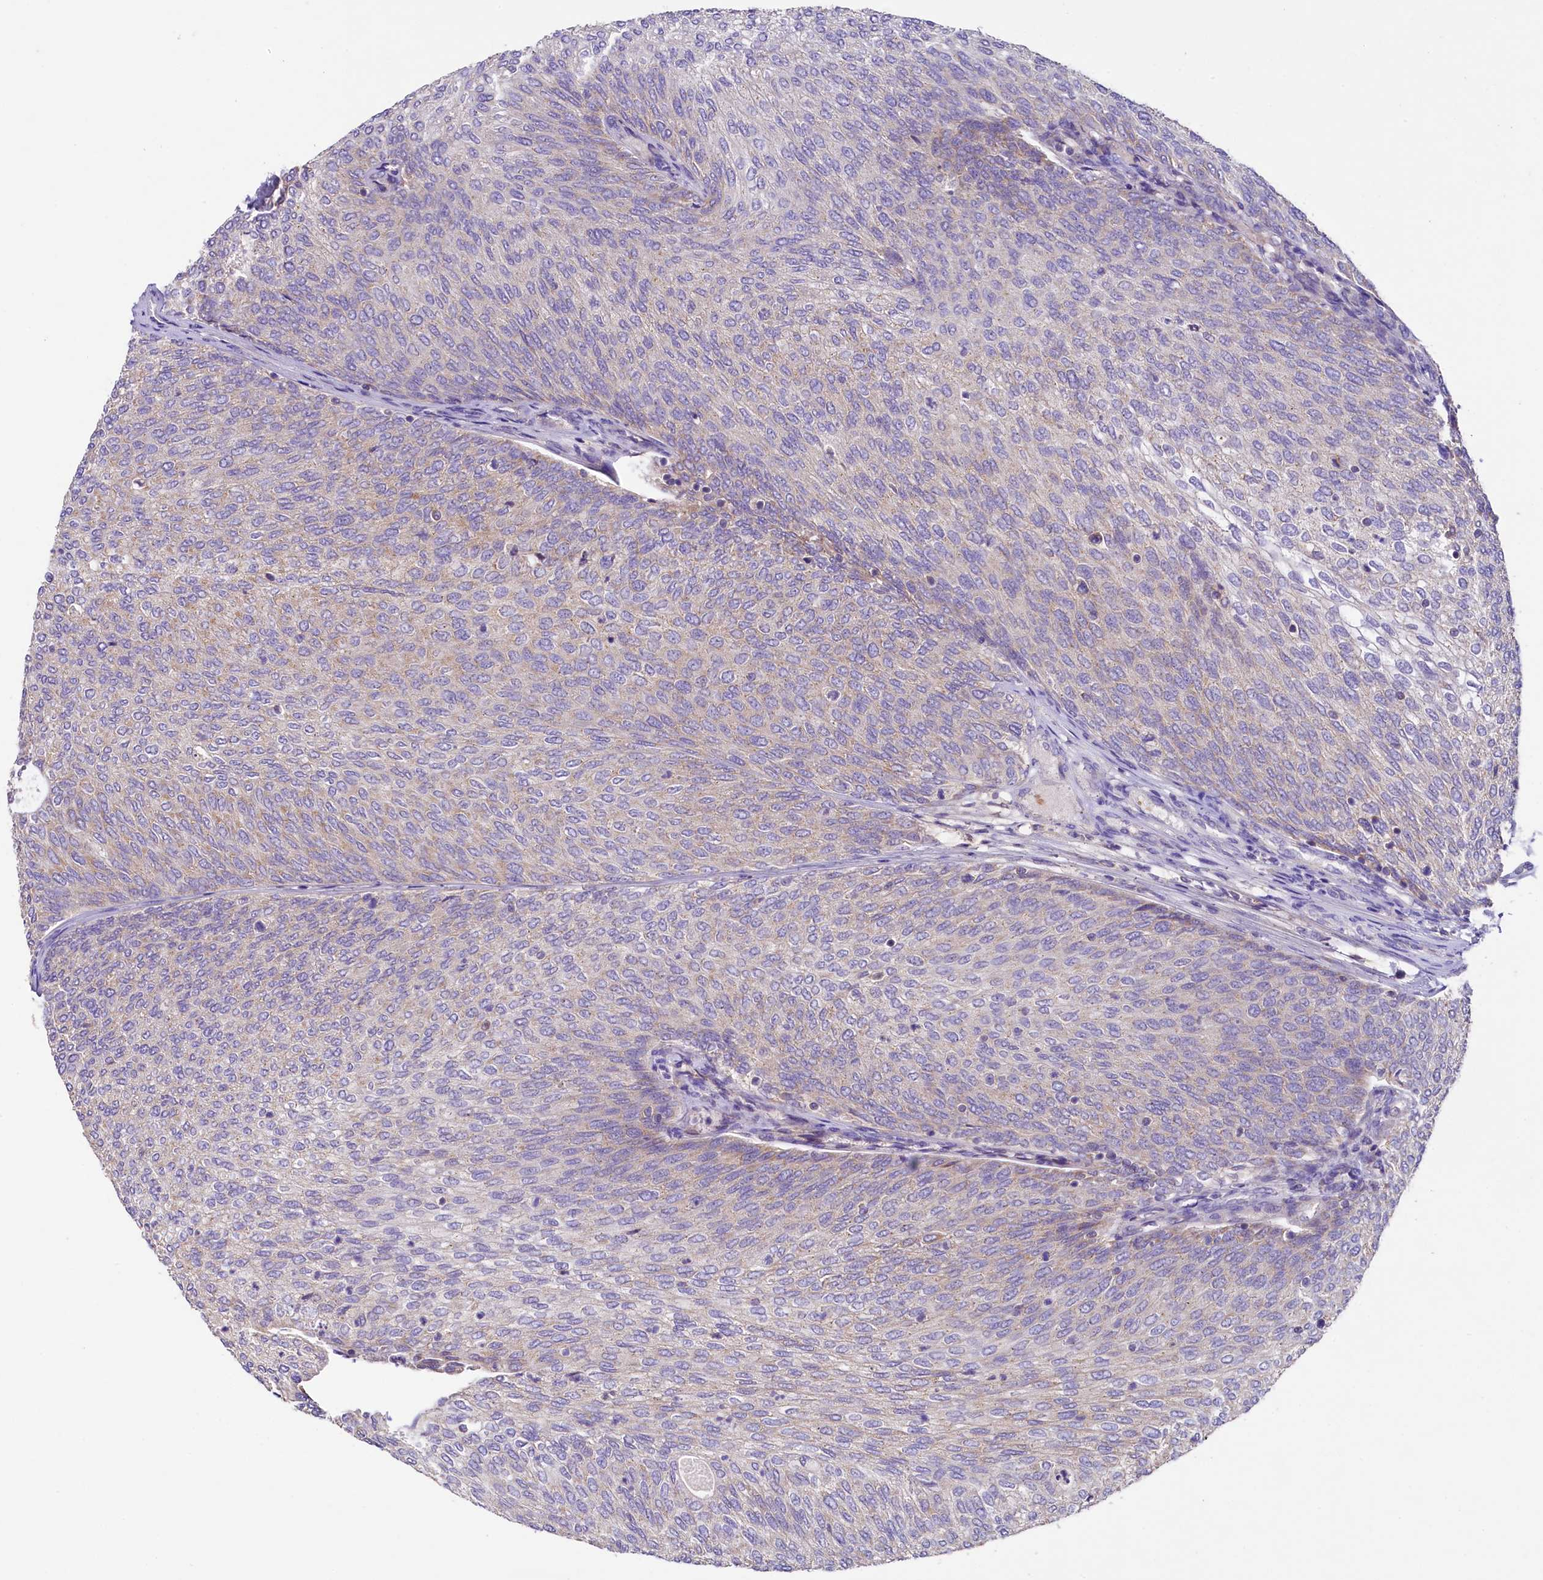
{"staining": {"intensity": "moderate", "quantity": "<25%", "location": "cytoplasmic/membranous"}, "tissue": "urothelial cancer", "cell_type": "Tumor cells", "image_type": "cancer", "snomed": [{"axis": "morphology", "description": "Urothelial carcinoma, Low grade"}, {"axis": "topography", "description": "Urinary bladder"}], "caption": "Protein staining shows moderate cytoplasmic/membranous staining in approximately <25% of tumor cells in urothelial carcinoma (low-grade).", "gene": "PMPCB", "patient": {"sex": "female", "age": 79}}